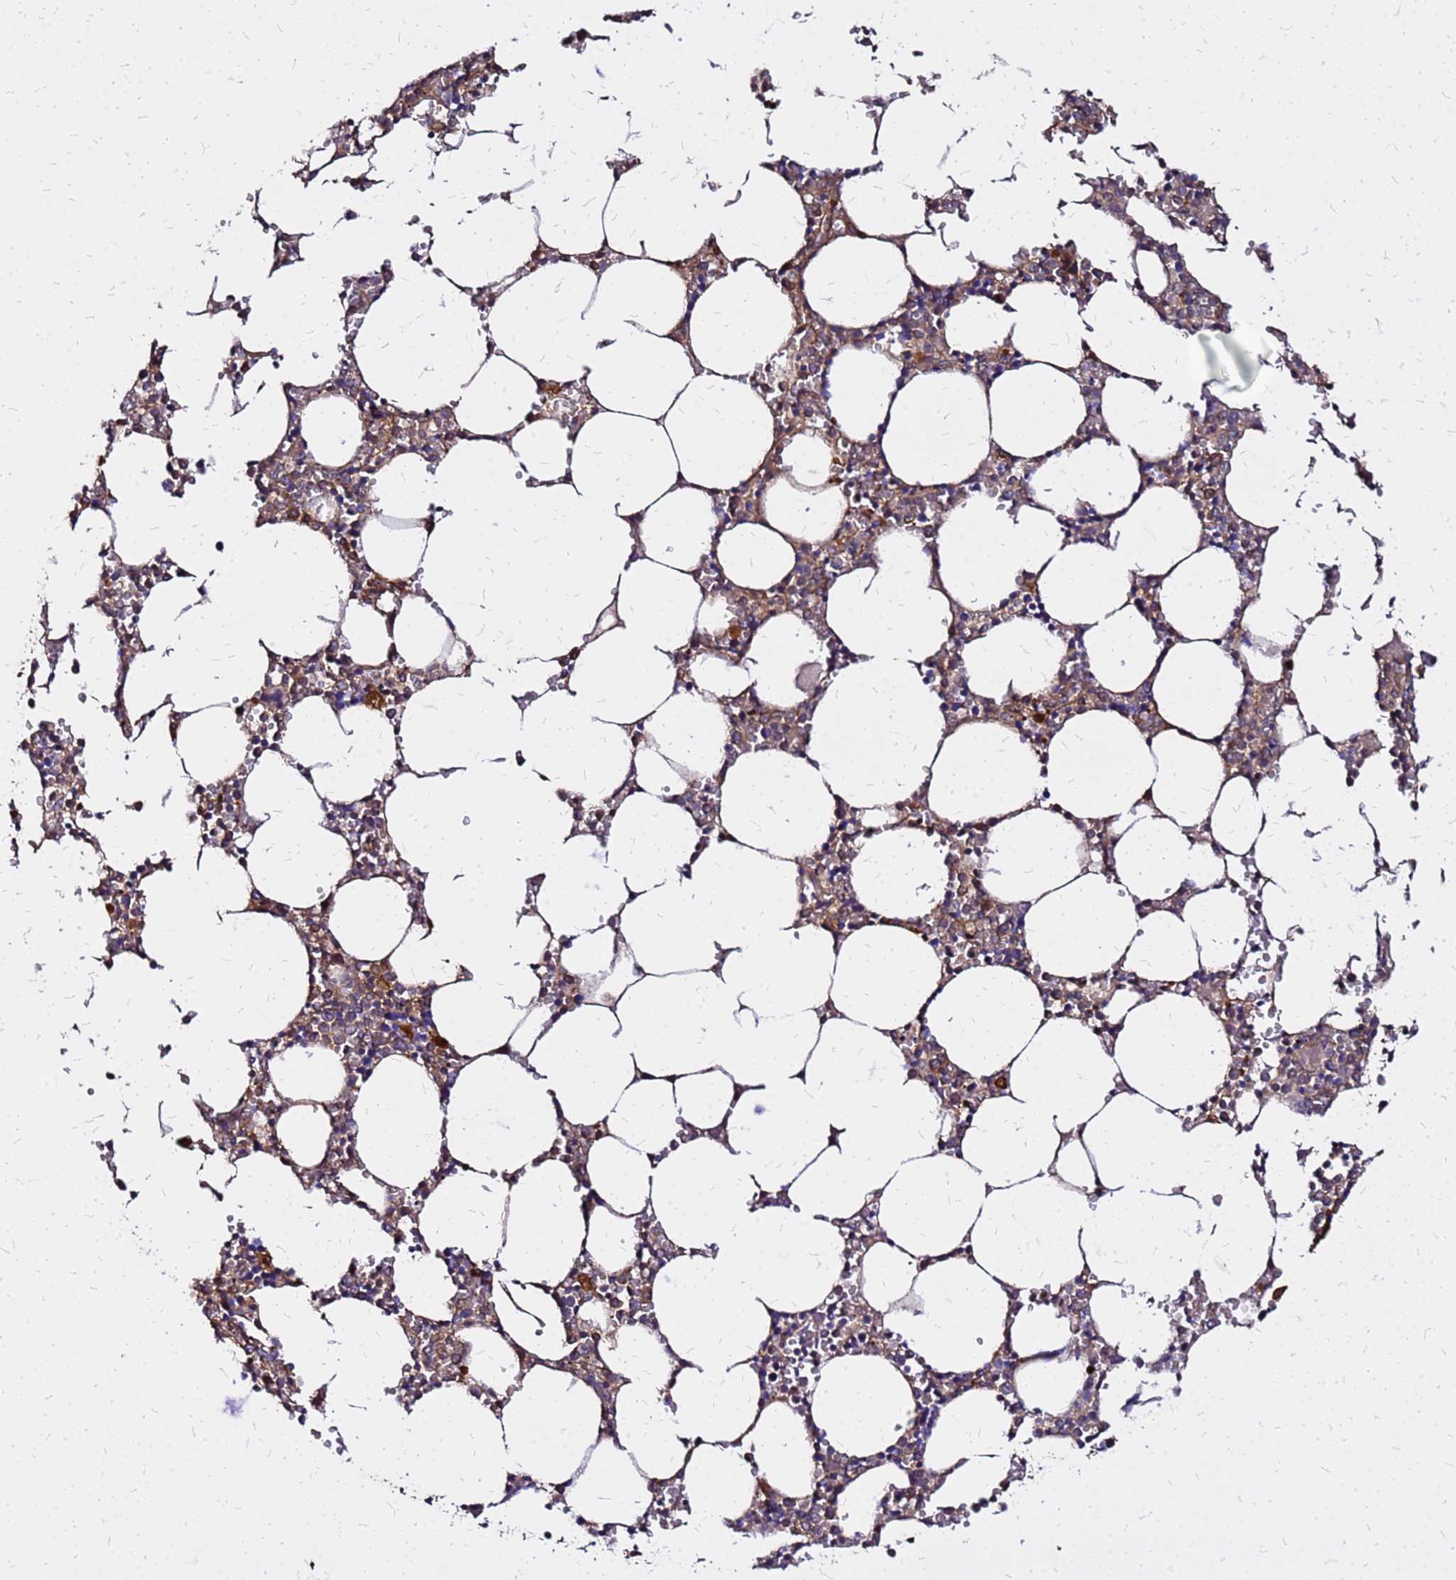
{"staining": {"intensity": "moderate", "quantity": "<25%", "location": "cytoplasmic/membranous"}, "tissue": "bone marrow", "cell_type": "Hematopoietic cells", "image_type": "normal", "snomed": [{"axis": "morphology", "description": "Normal tissue, NOS"}, {"axis": "topography", "description": "Bone marrow"}], "caption": "A high-resolution photomicrograph shows immunohistochemistry (IHC) staining of normal bone marrow, which shows moderate cytoplasmic/membranous expression in approximately <25% of hematopoietic cells. Using DAB (brown) and hematoxylin (blue) stains, captured at high magnification using brightfield microscopy.", "gene": "CYBC1", "patient": {"sex": "female", "age": 64}}